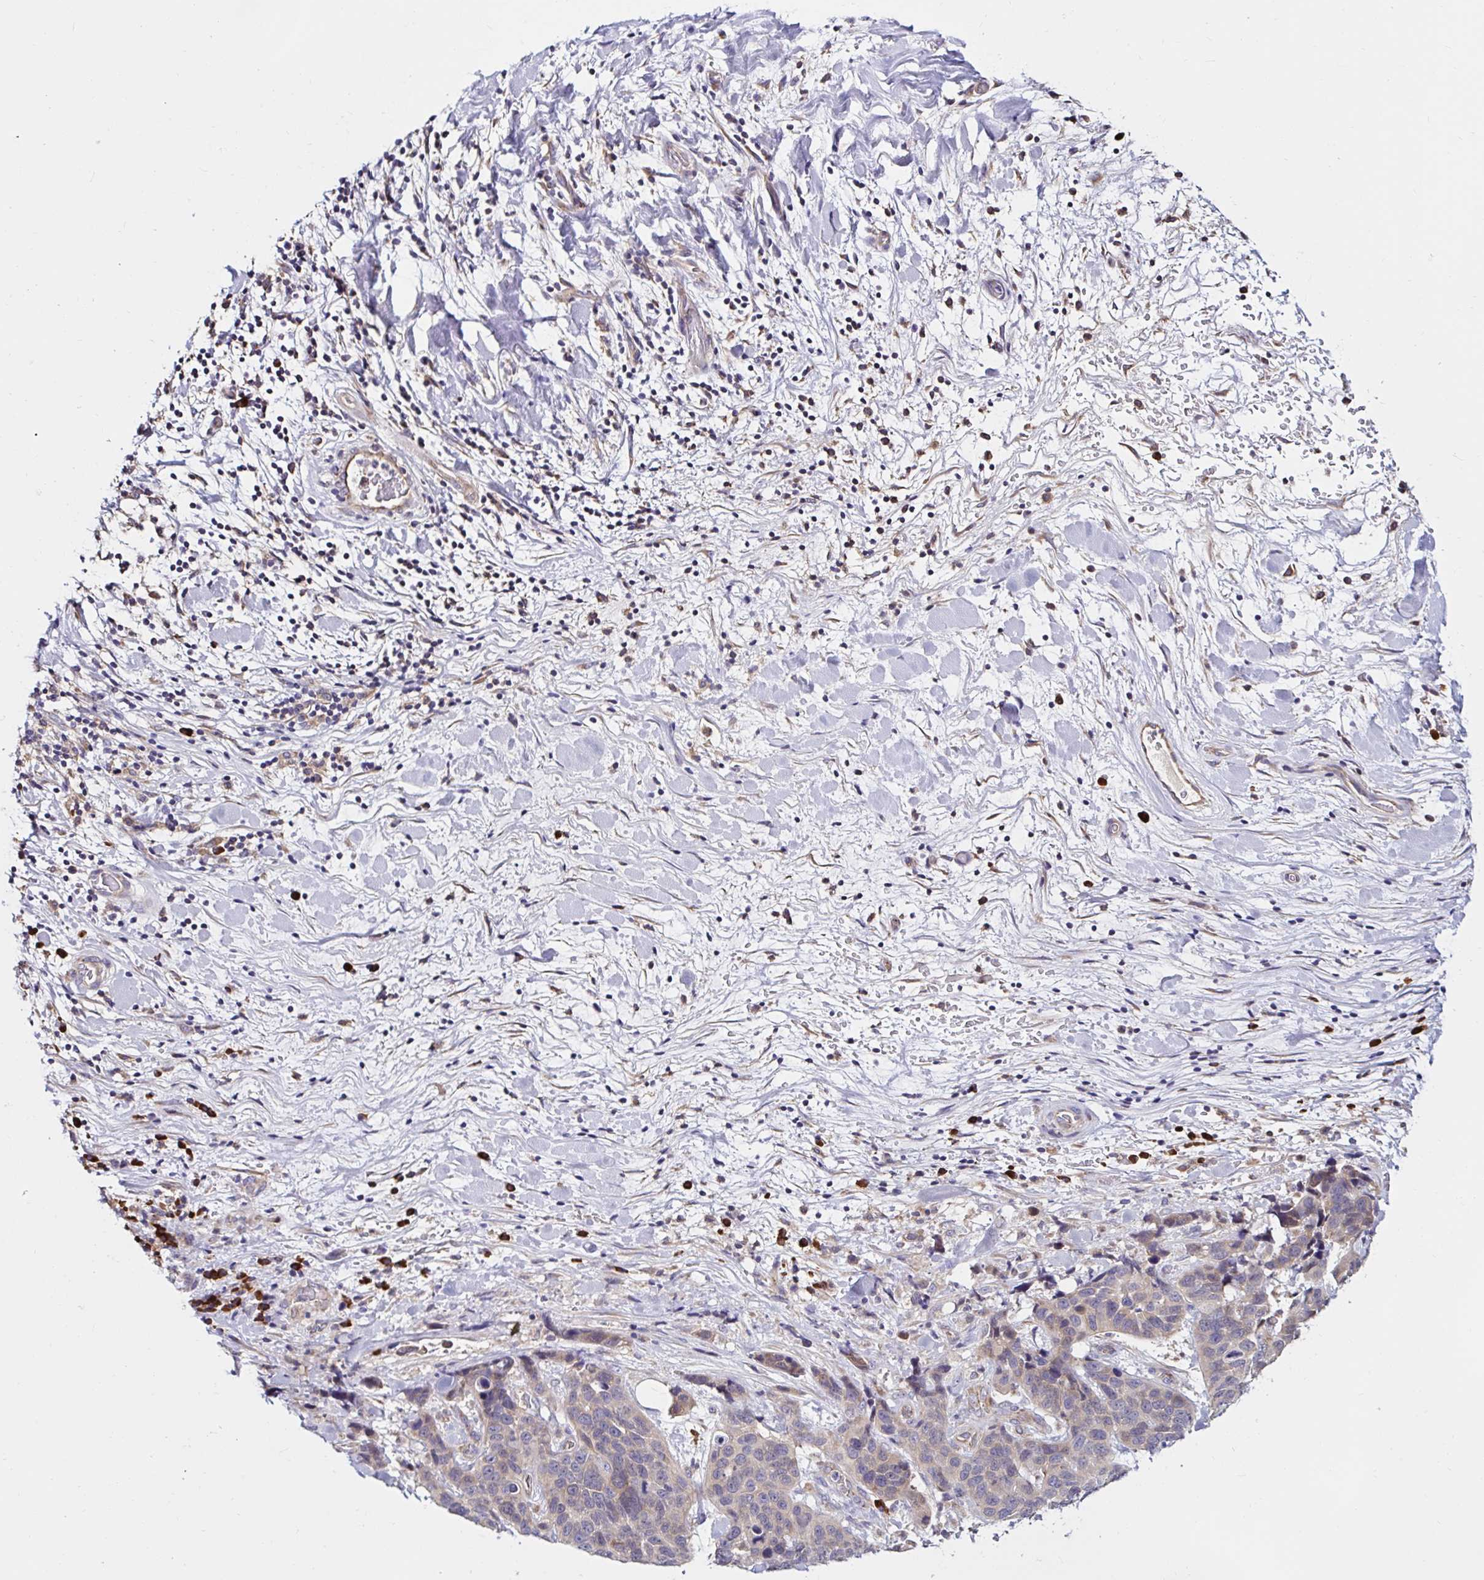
{"staining": {"intensity": "weak", "quantity": "25%-75%", "location": "cytoplasmic/membranous"}, "tissue": "lung cancer", "cell_type": "Tumor cells", "image_type": "cancer", "snomed": [{"axis": "morphology", "description": "Squamous cell carcinoma, NOS"}, {"axis": "topography", "description": "Lung"}], "caption": "A high-resolution micrograph shows immunohistochemistry staining of lung cancer (squamous cell carcinoma), which exhibits weak cytoplasmic/membranous staining in about 25%-75% of tumor cells. (DAB IHC with brightfield microscopy, high magnification).", "gene": "VSIG2", "patient": {"sex": "male", "age": 62}}